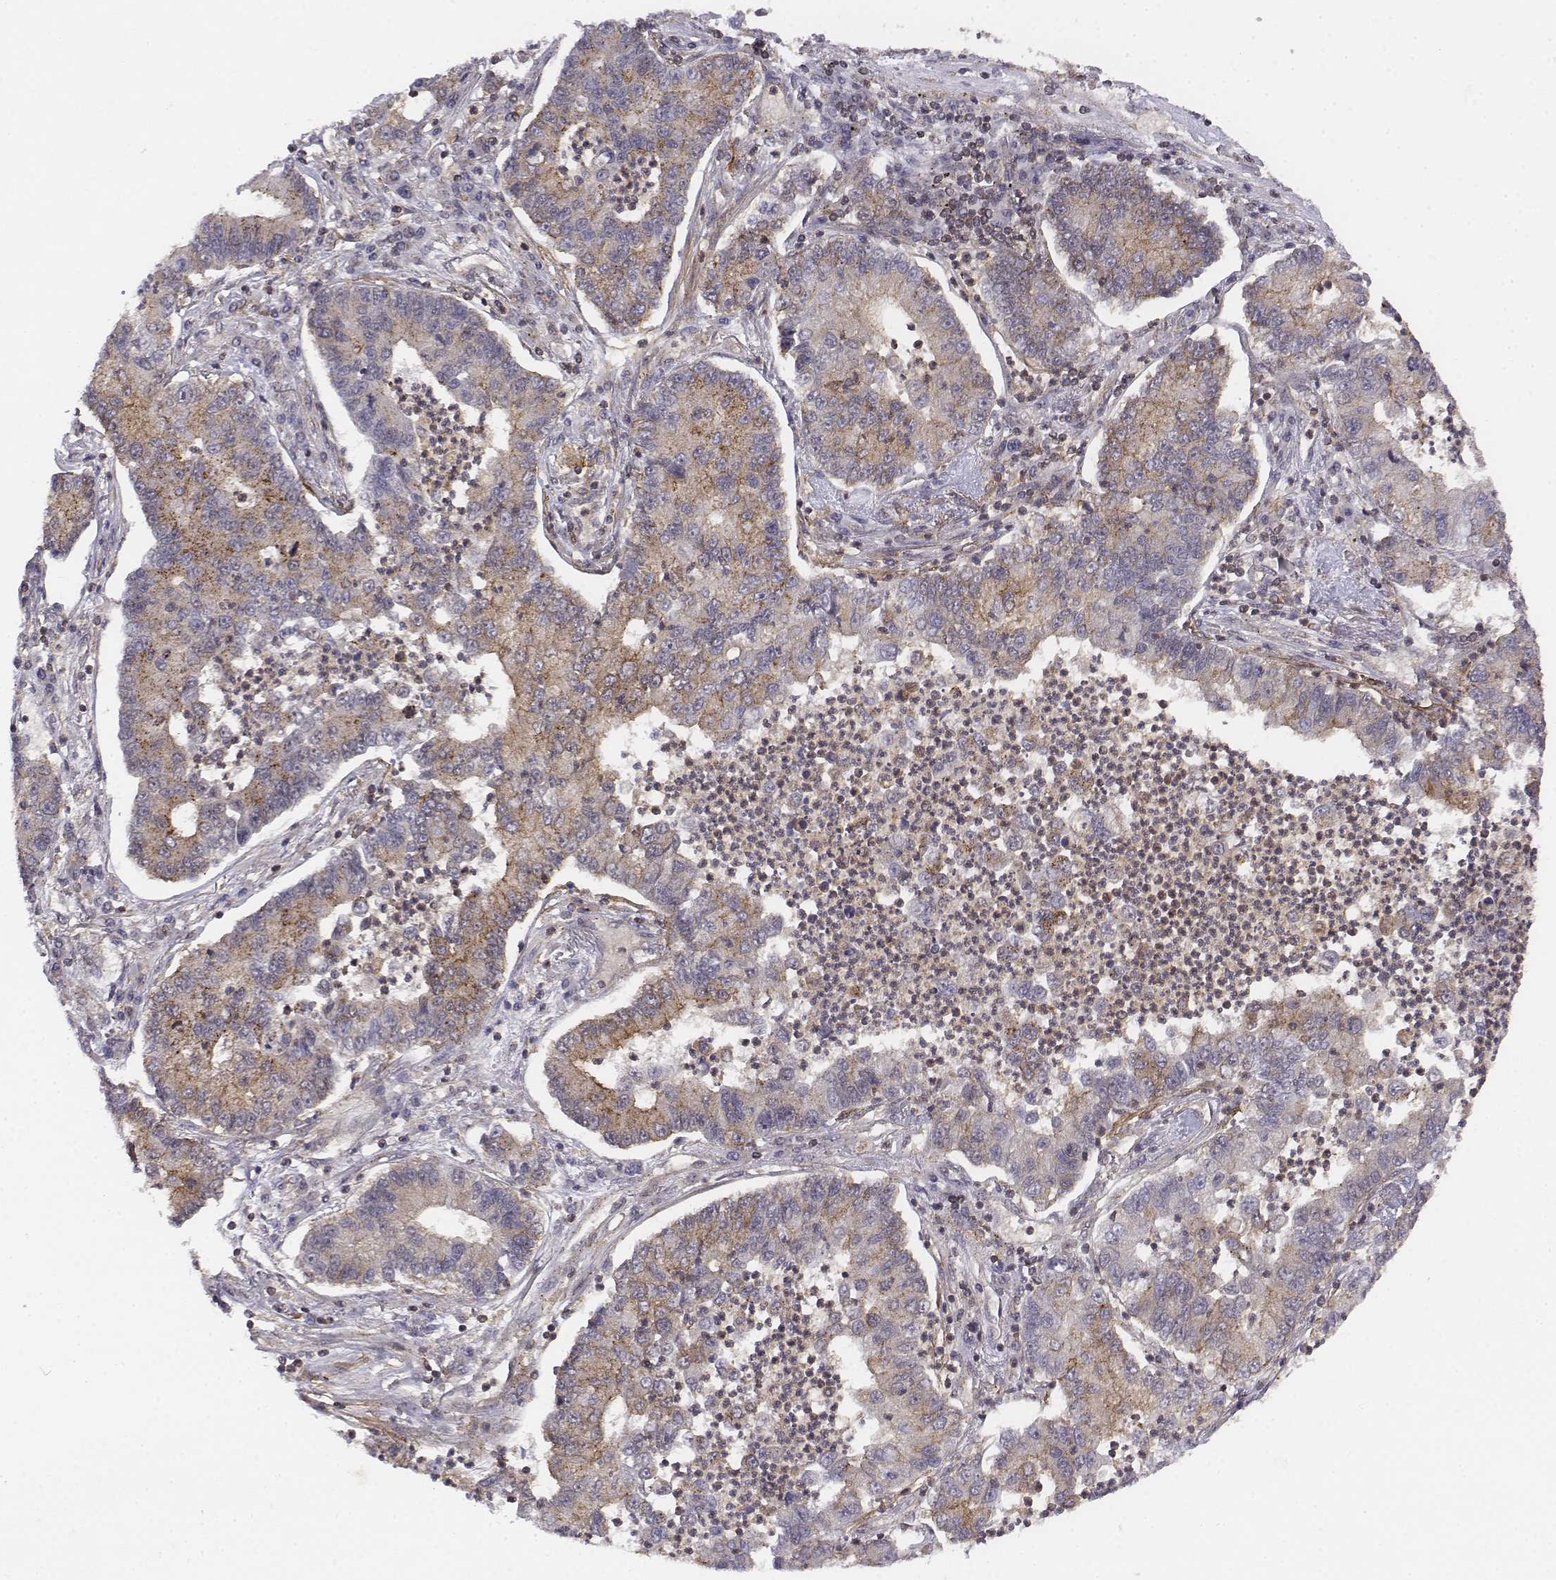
{"staining": {"intensity": "weak", "quantity": "25%-75%", "location": "cytoplasmic/membranous"}, "tissue": "lung cancer", "cell_type": "Tumor cells", "image_type": "cancer", "snomed": [{"axis": "morphology", "description": "Adenocarcinoma, NOS"}, {"axis": "topography", "description": "Lung"}], "caption": "Lung cancer was stained to show a protein in brown. There is low levels of weak cytoplasmic/membranous expression in about 25%-75% of tumor cells. (Brightfield microscopy of DAB IHC at high magnification).", "gene": "ZFYVE19", "patient": {"sex": "female", "age": 57}}